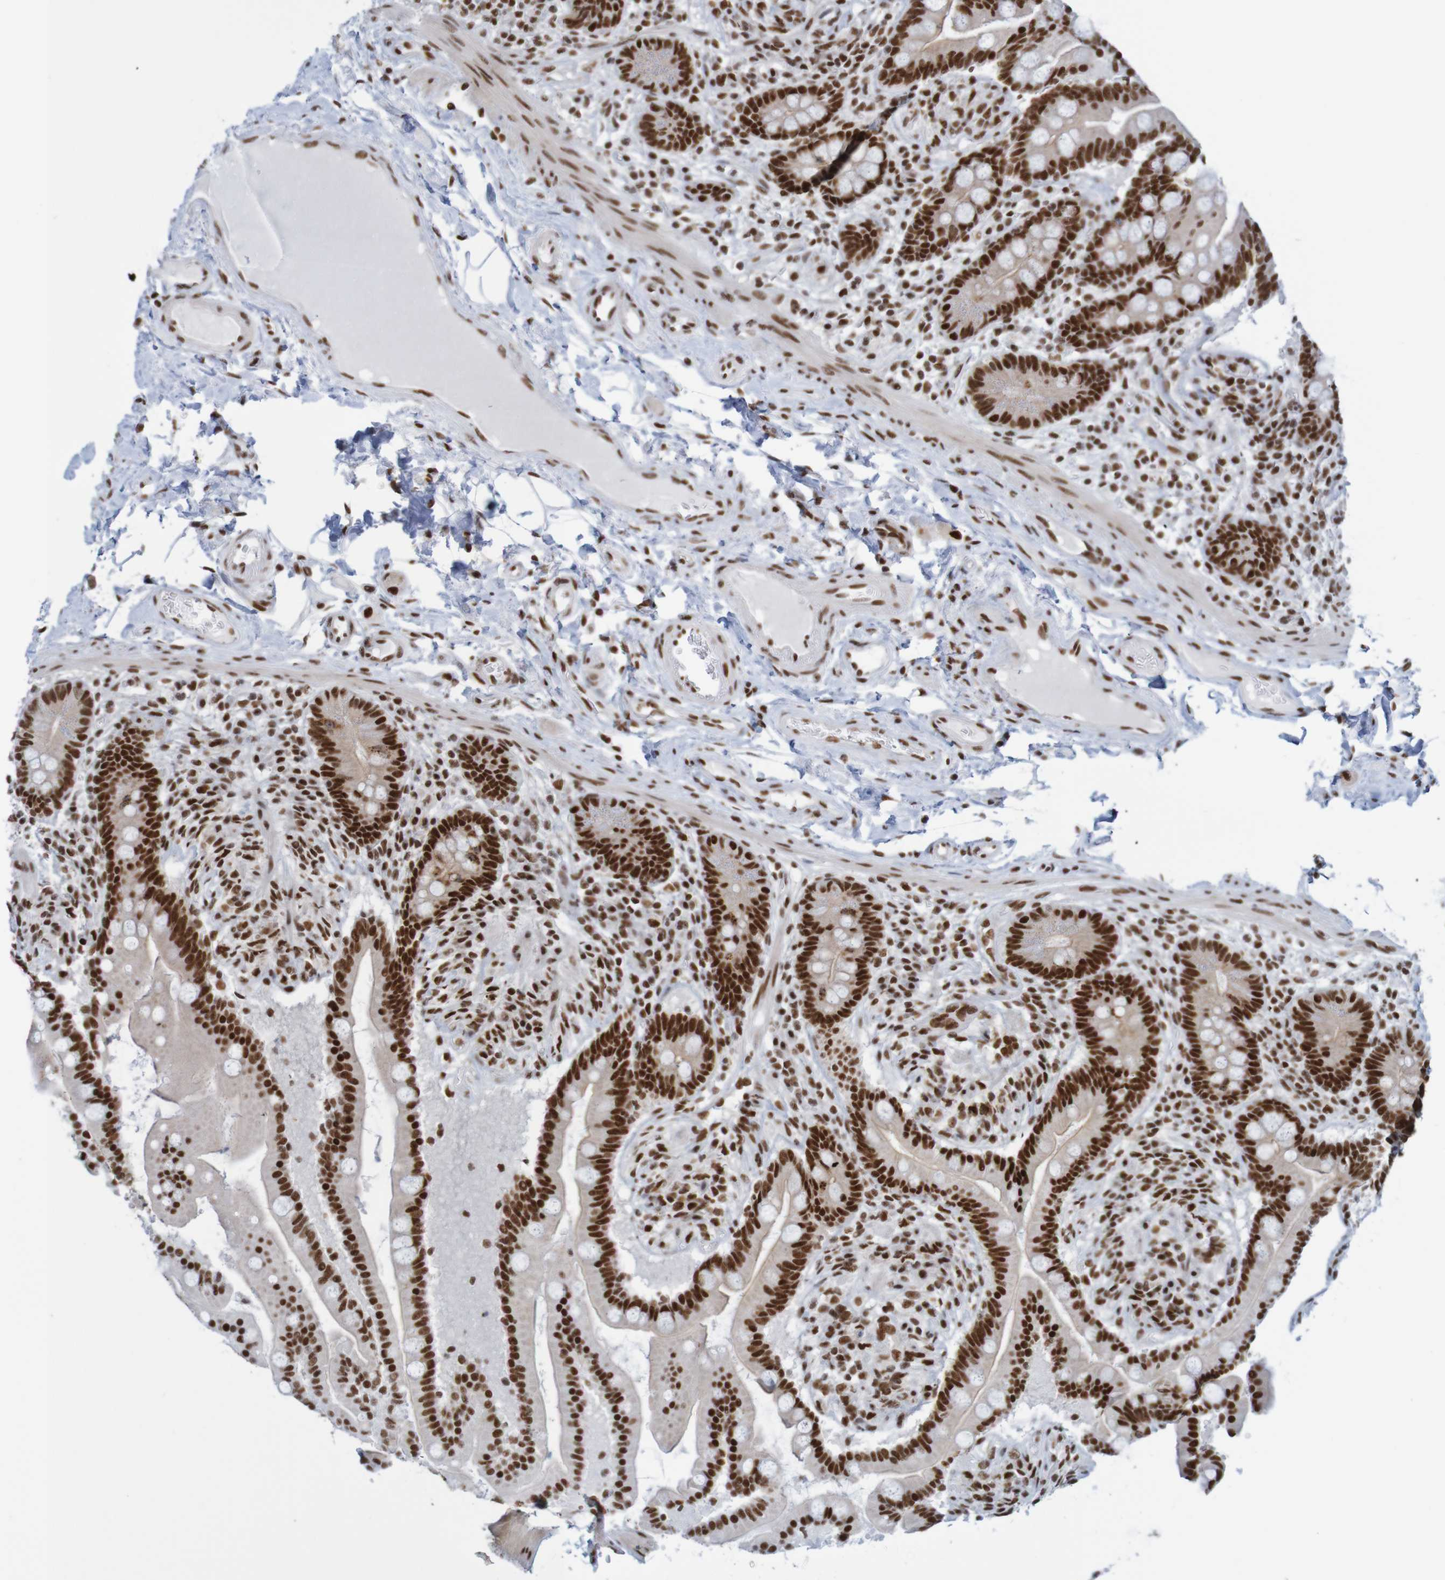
{"staining": {"intensity": "strong", "quantity": ">75%", "location": "nuclear"}, "tissue": "colon", "cell_type": "Endothelial cells", "image_type": "normal", "snomed": [{"axis": "morphology", "description": "Normal tissue, NOS"}, {"axis": "topography", "description": "Colon"}], "caption": "This histopathology image shows immunohistochemistry staining of normal colon, with high strong nuclear positivity in approximately >75% of endothelial cells.", "gene": "THRAP3", "patient": {"sex": "male", "age": 73}}